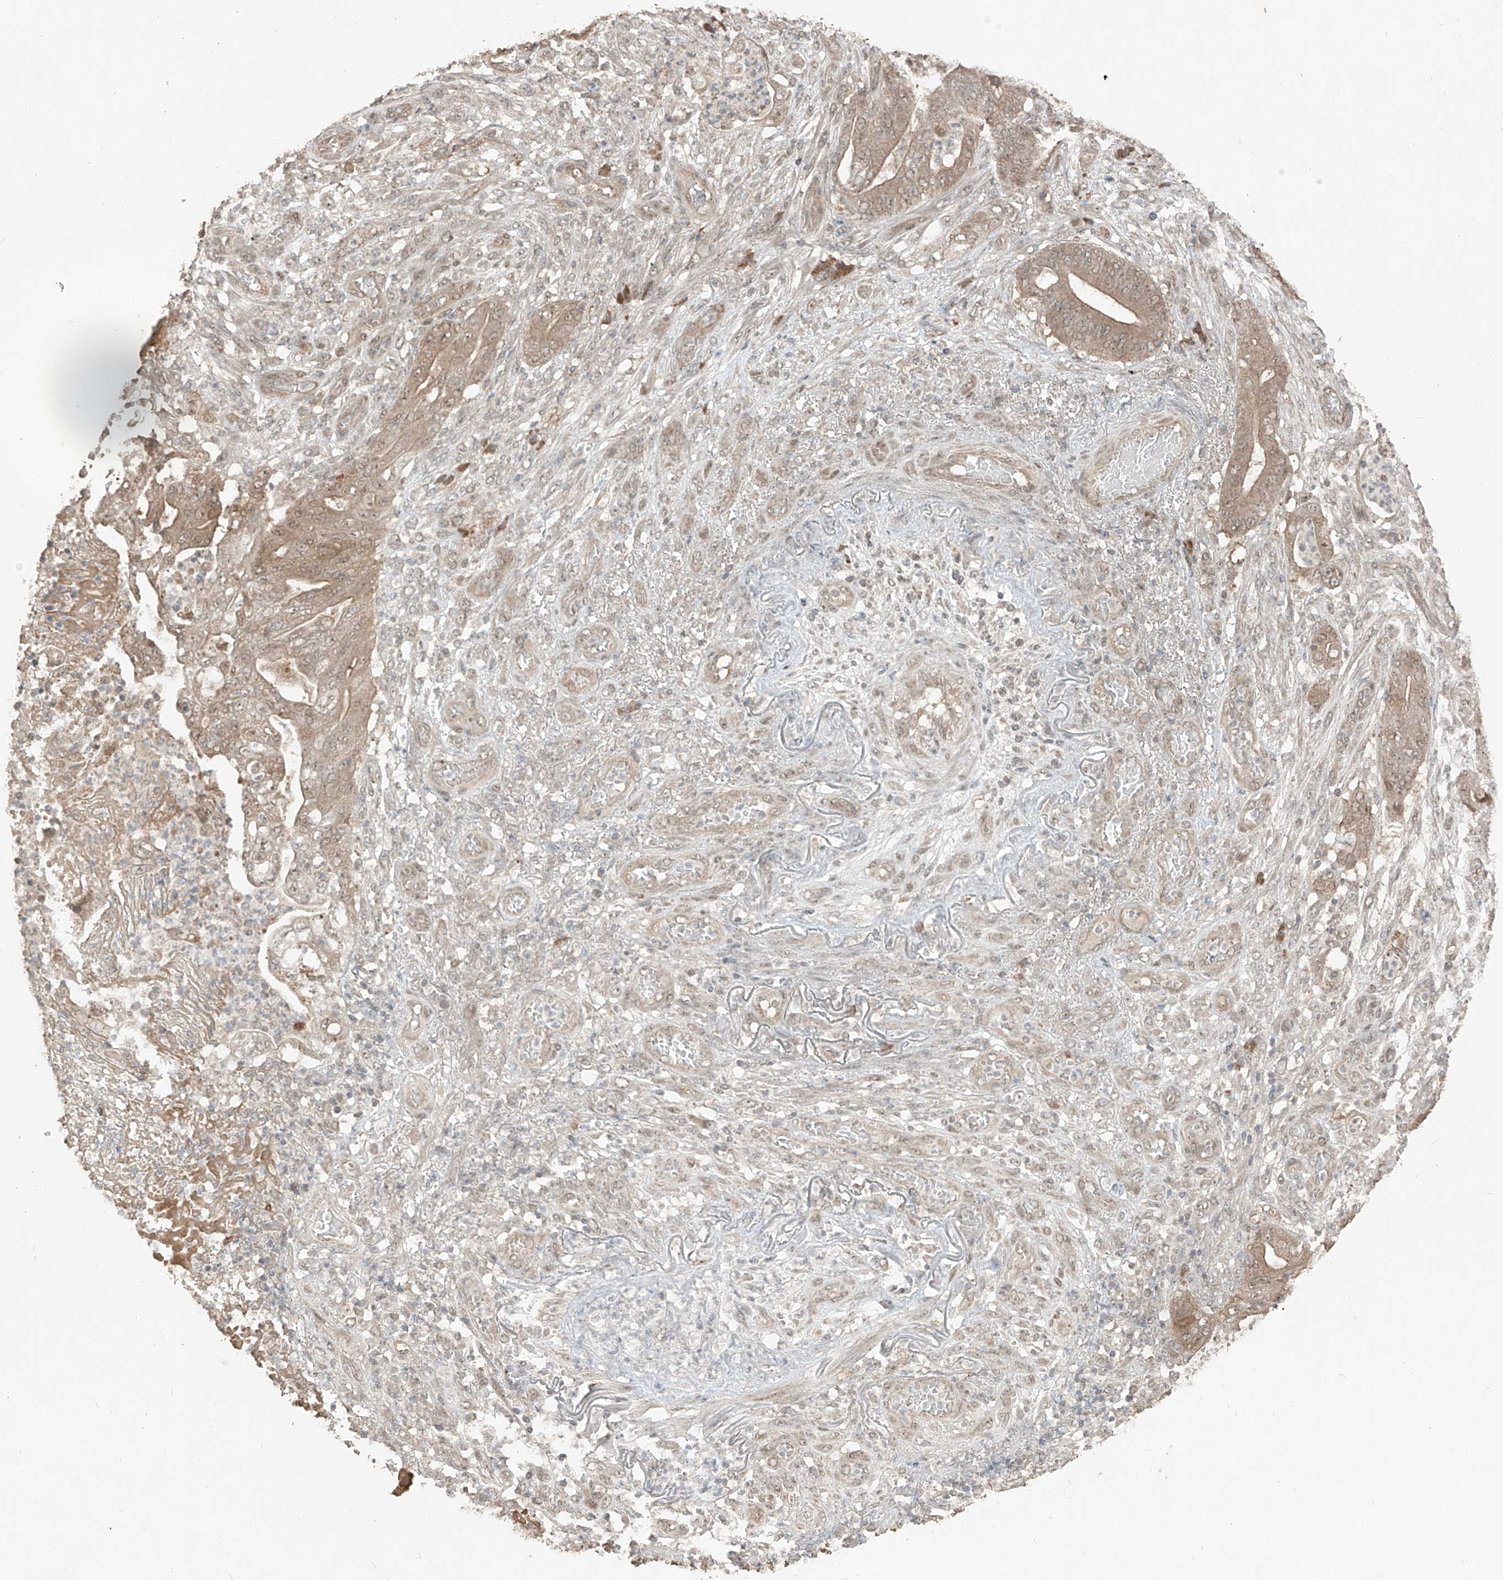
{"staining": {"intensity": "moderate", "quantity": ">75%", "location": "cytoplasmic/membranous,nuclear"}, "tissue": "stomach cancer", "cell_type": "Tumor cells", "image_type": "cancer", "snomed": [{"axis": "morphology", "description": "Adenocarcinoma, NOS"}, {"axis": "topography", "description": "Stomach"}], "caption": "Immunohistochemical staining of human stomach adenocarcinoma exhibits moderate cytoplasmic/membranous and nuclear protein staining in approximately >75% of tumor cells. (DAB (3,3'-diaminobenzidine) IHC, brown staining for protein, blue staining for nuclei).", "gene": "COLGALT2", "patient": {"sex": "female", "age": 73}}